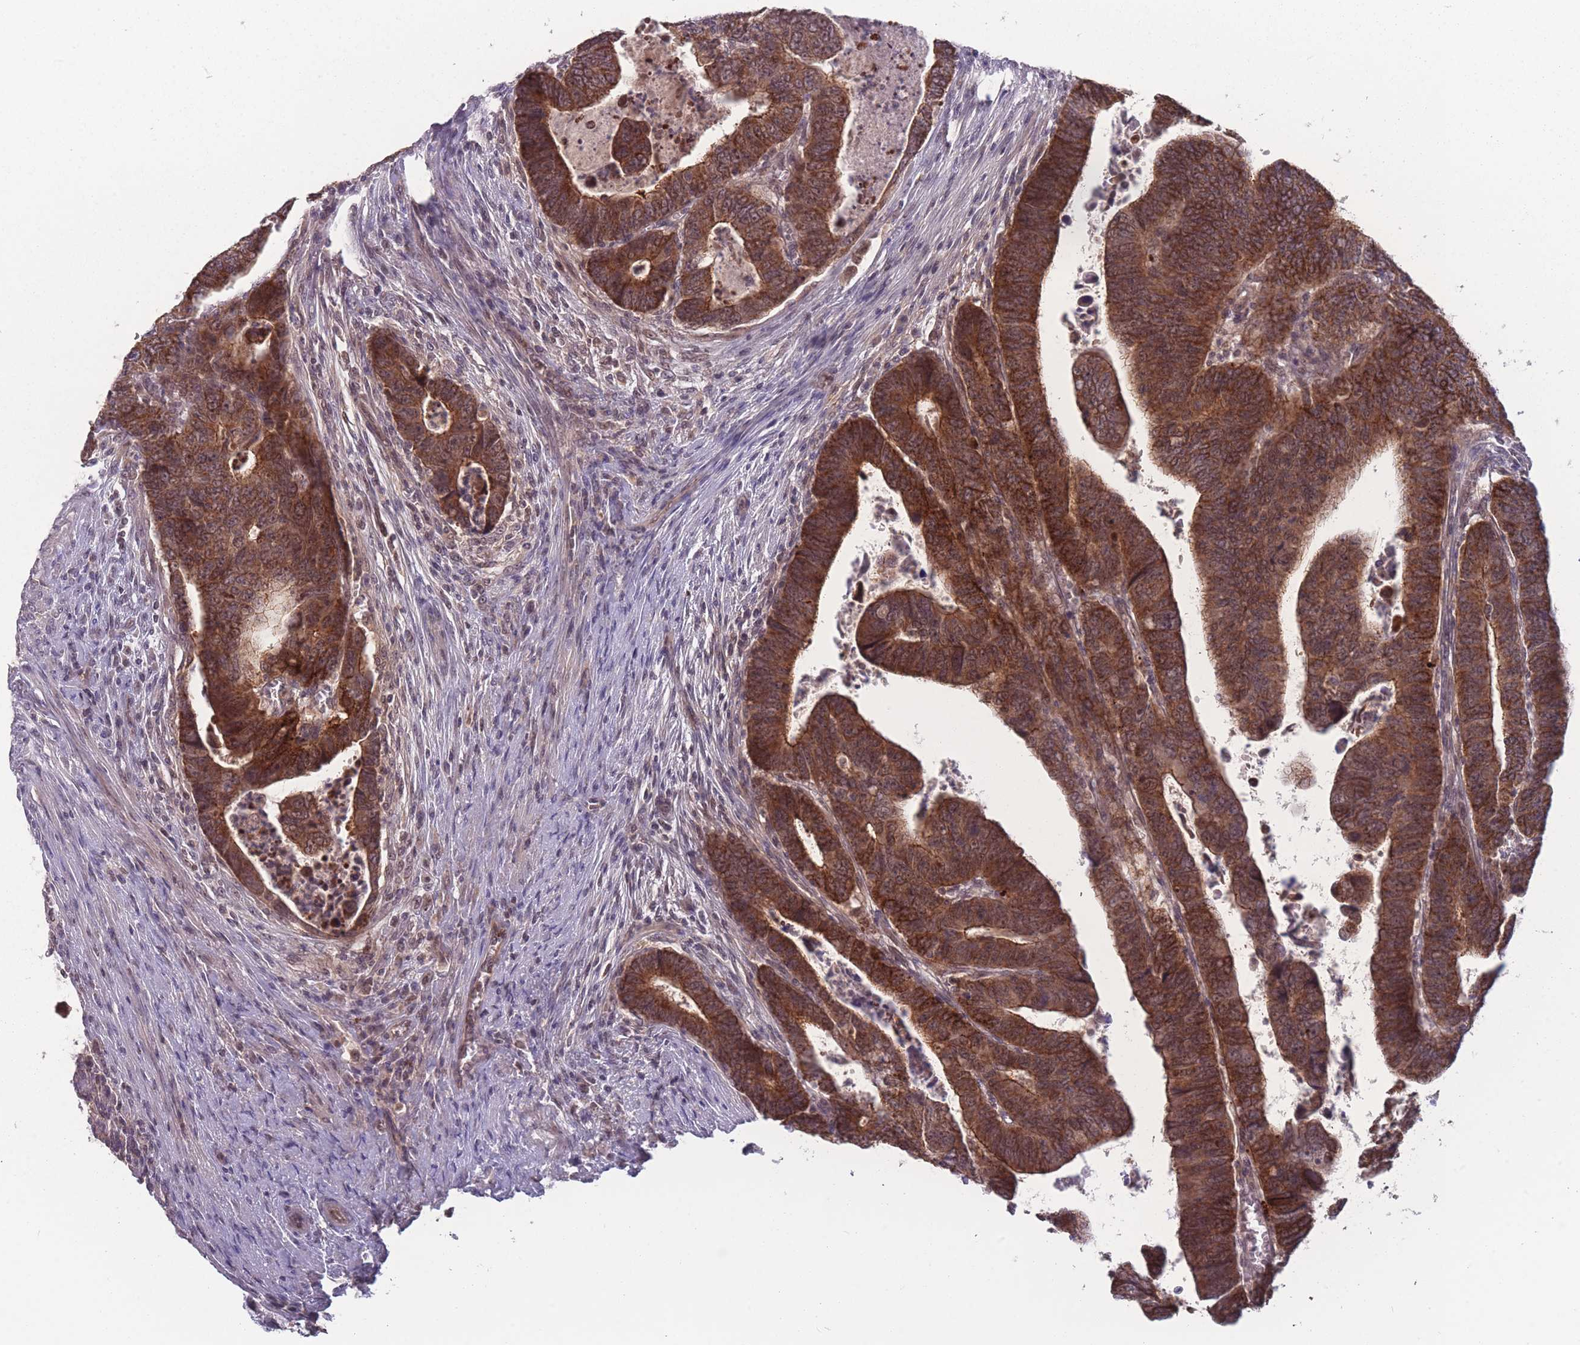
{"staining": {"intensity": "strong", "quantity": ">75%", "location": "cytoplasmic/membranous"}, "tissue": "colorectal cancer", "cell_type": "Tumor cells", "image_type": "cancer", "snomed": [{"axis": "morphology", "description": "Normal tissue, NOS"}, {"axis": "morphology", "description": "Adenocarcinoma, NOS"}, {"axis": "topography", "description": "Rectum"}], "caption": "A photomicrograph of human colorectal cancer stained for a protein demonstrates strong cytoplasmic/membranous brown staining in tumor cells.", "gene": "TMEM232", "patient": {"sex": "female", "age": 65}}